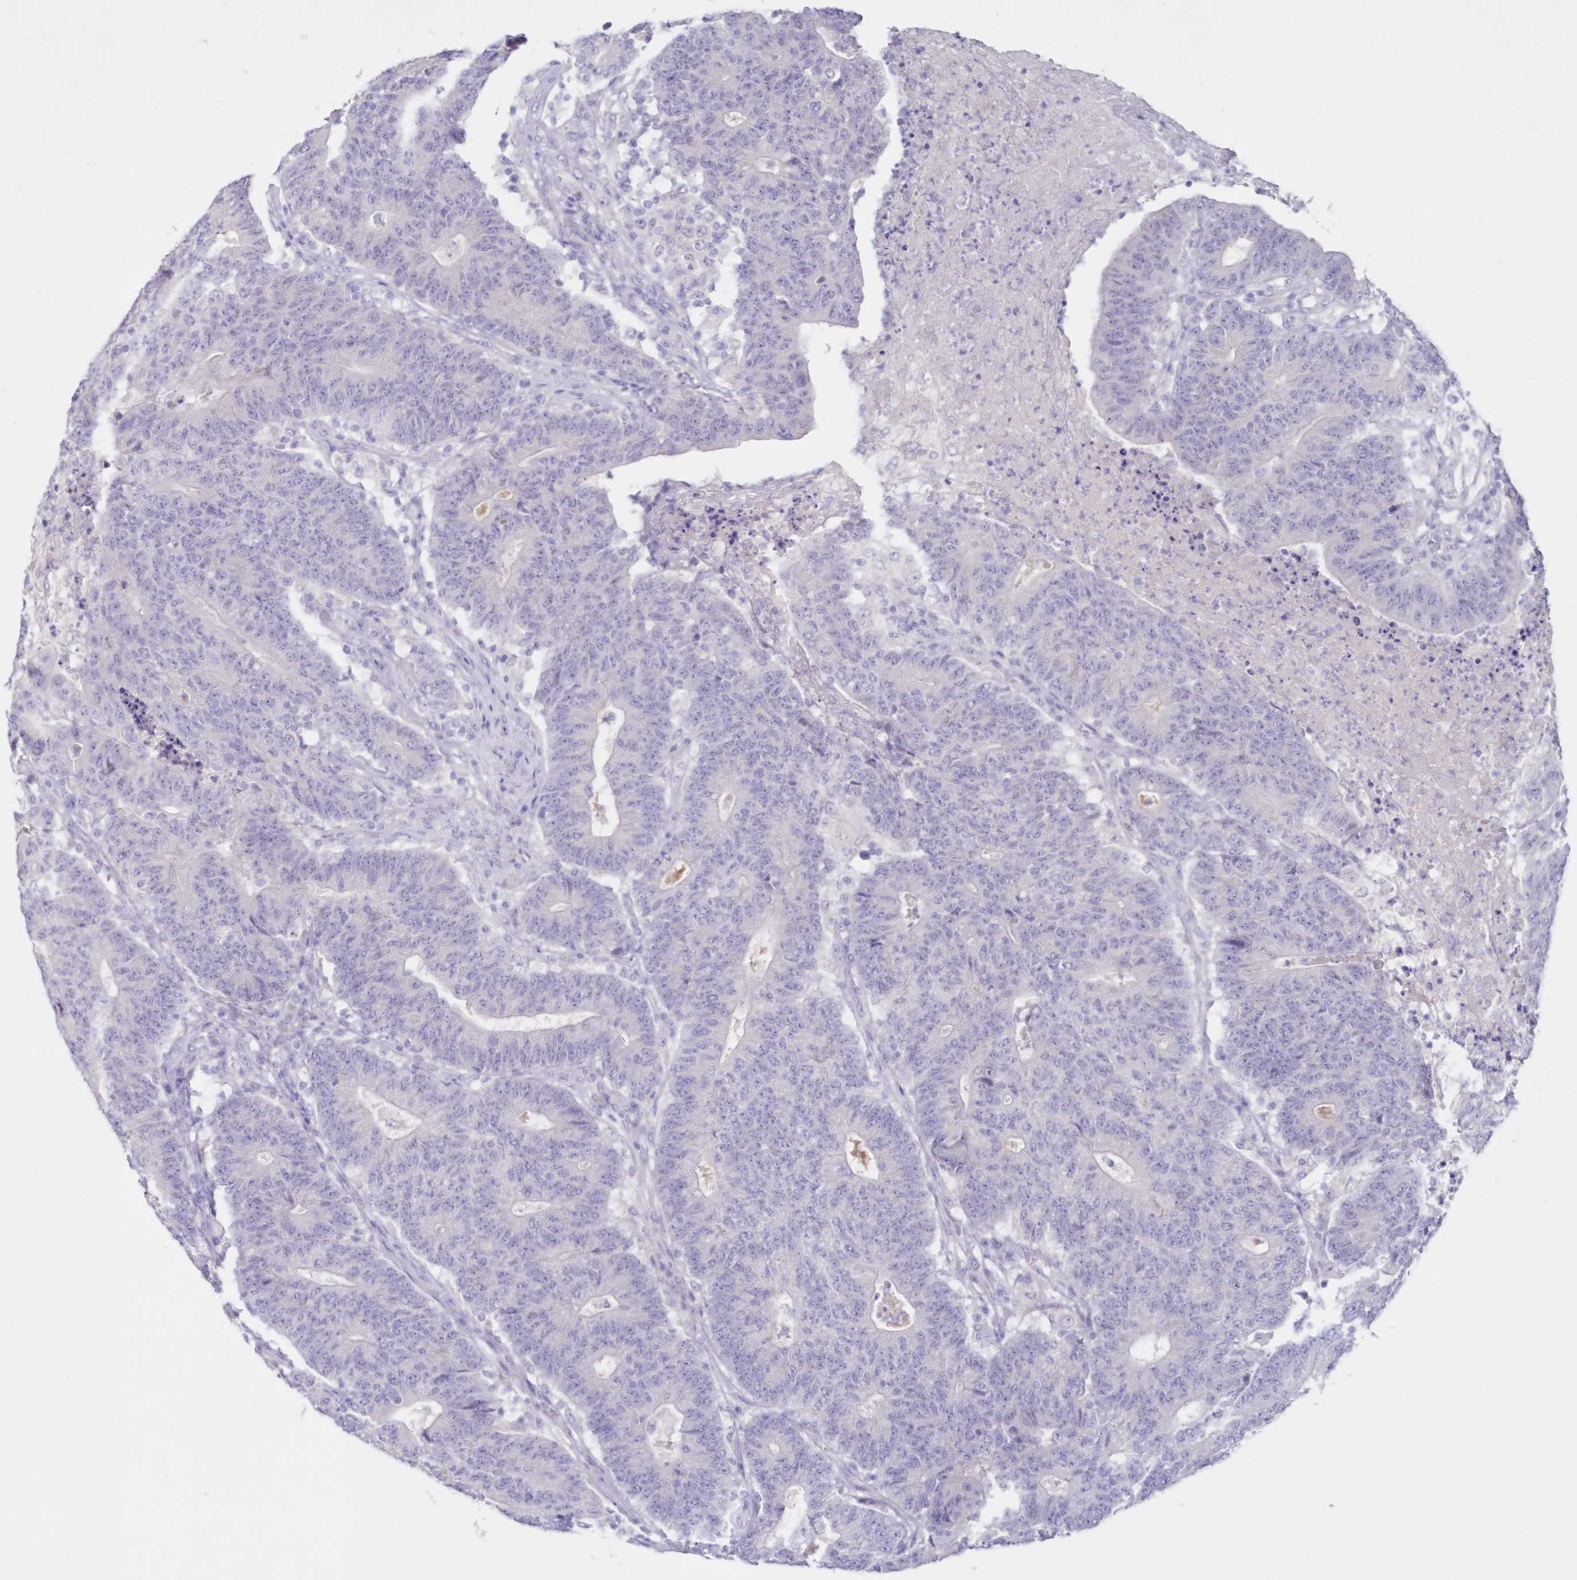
{"staining": {"intensity": "negative", "quantity": "none", "location": "none"}, "tissue": "colorectal cancer", "cell_type": "Tumor cells", "image_type": "cancer", "snomed": [{"axis": "morphology", "description": "Normal tissue, NOS"}, {"axis": "morphology", "description": "Adenocarcinoma, NOS"}, {"axis": "topography", "description": "Colon"}], "caption": "Protein analysis of colorectal cancer (adenocarcinoma) reveals no significant staining in tumor cells.", "gene": "GCKR", "patient": {"sex": "female", "age": 75}}